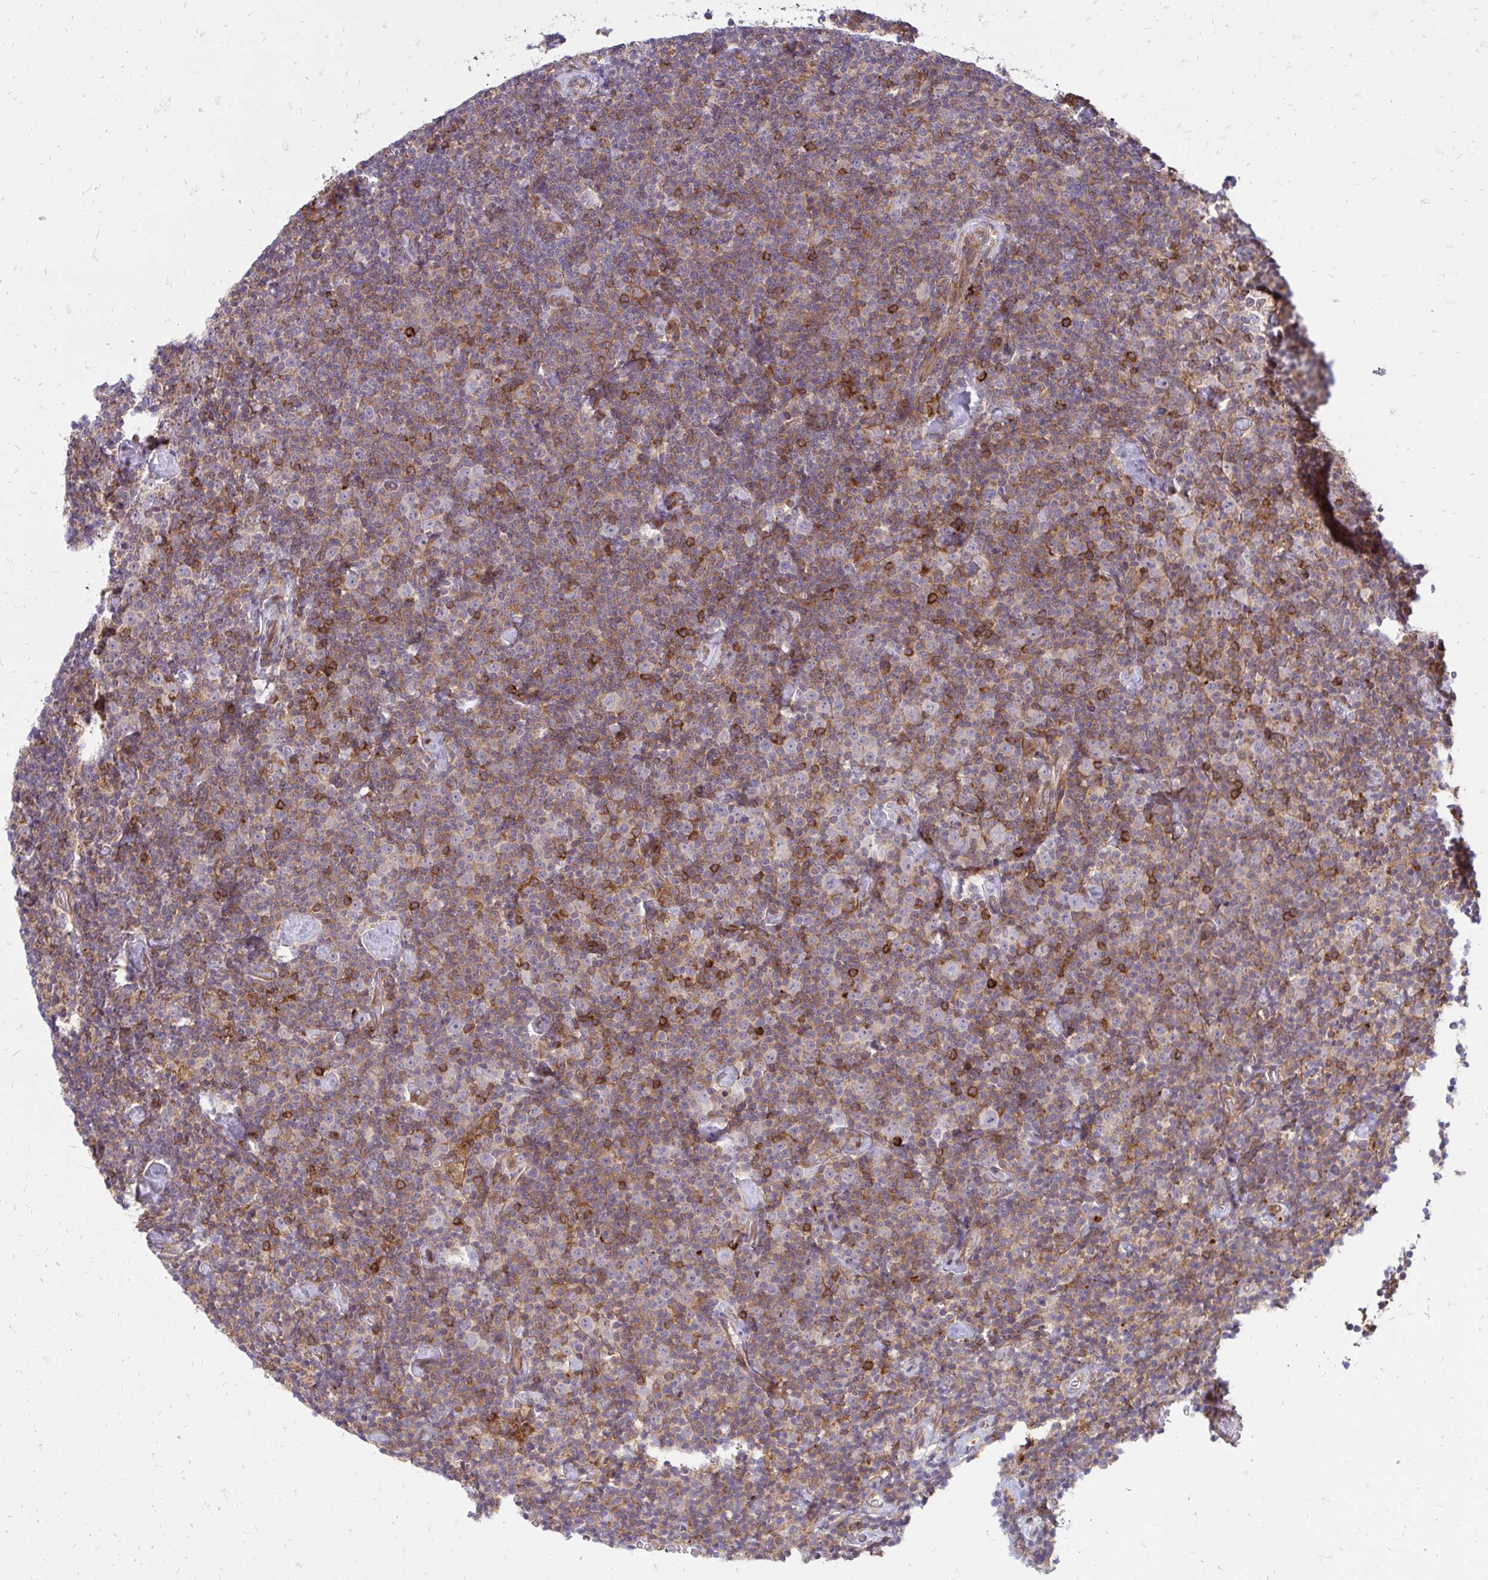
{"staining": {"intensity": "moderate", "quantity": ">75%", "location": "cytoplasmic/membranous"}, "tissue": "lymphoma", "cell_type": "Tumor cells", "image_type": "cancer", "snomed": [{"axis": "morphology", "description": "Malignant lymphoma, non-Hodgkin's type, Low grade"}, {"axis": "topography", "description": "Lymph node"}], "caption": "An immunohistochemistry (IHC) micrograph of neoplastic tissue is shown. Protein staining in brown shows moderate cytoplasmic/membranous positivity in lymphoma within tumor cells.", "gene": "ASAP1", "patient": {"sex": "male", "age": 81}}